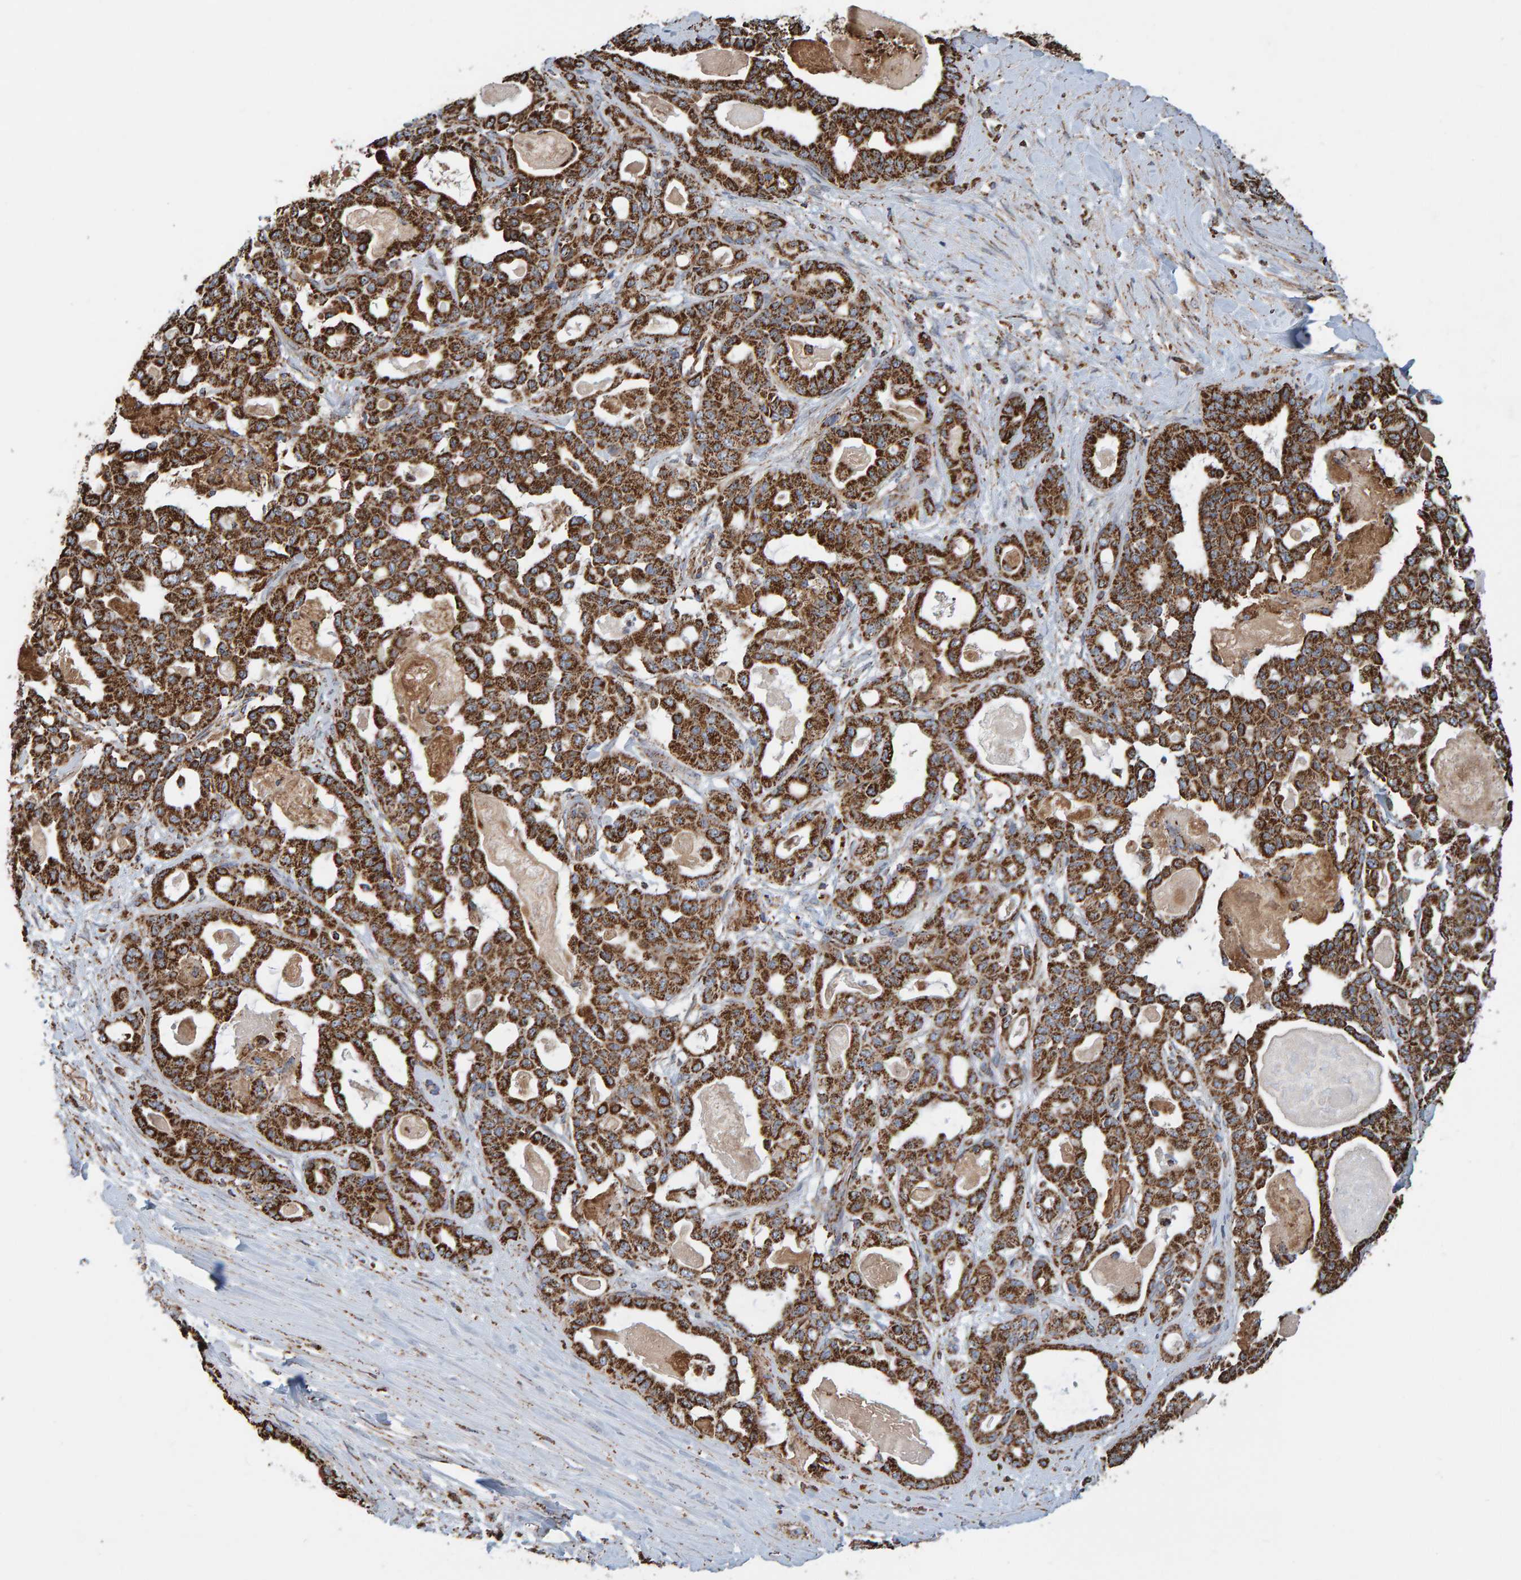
{"staining": {"intensity": "strong", "quantity": ">75%", "location": "cytoplasmic/membranous"}, "tissue": "pancreatic cancer", "cell_type": "Tumor cells", "image_type": "cancer", "snomed": [{"axis": "morphology", "description": "Adenocarcinoma, NOS"}, {"axis": "topography", "description": "Pancreas"}], "caption": "High-magnification brightfield microscopy of adenocarcinoma (pancreatic) stained with DAB (brown) and counterstained with hematoxylin (blue). tumor cells exhibit strong cytoplasmic/membranous expression is appreciated in about>75% of cells.", "gene": "MRPL45", "patient": {"sex": "male", "age": 63}}